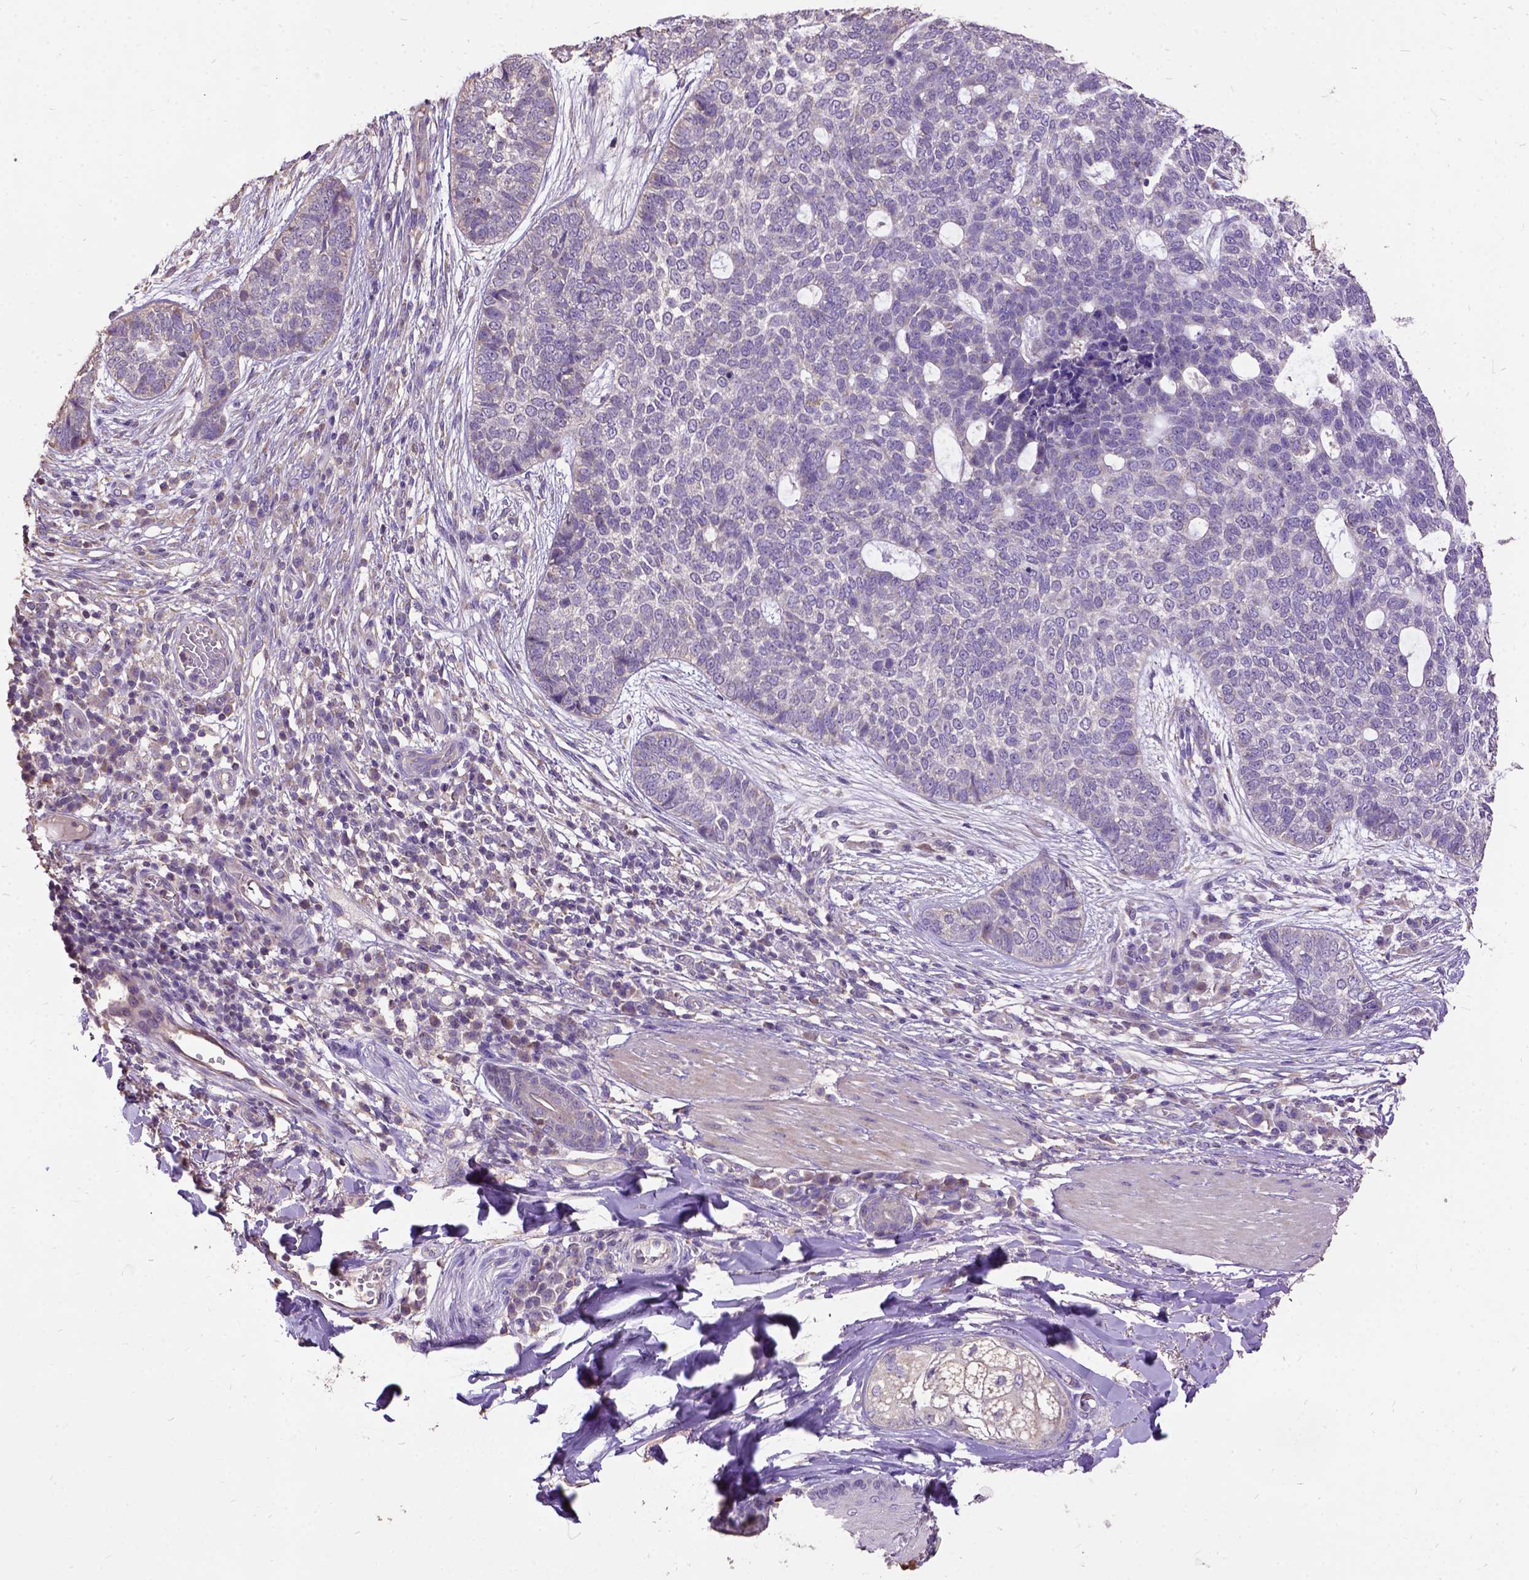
{"staining": {"intensity": "negative", "quantity": "none", "location": "none"}, "tissue": "skin cancer", "cell_type": "Tumor cells", "image_type": "cancer", "snomed": [{"axis": "morphology", "description": "Basal cell carcinoma"}, {"axis": "topography", "description": "Skin"}], "caption": "There is no significant expression in tumor cells of skin cancer.", "gene": "DQX1", "patient": {"sex": "female", "age": 69}}